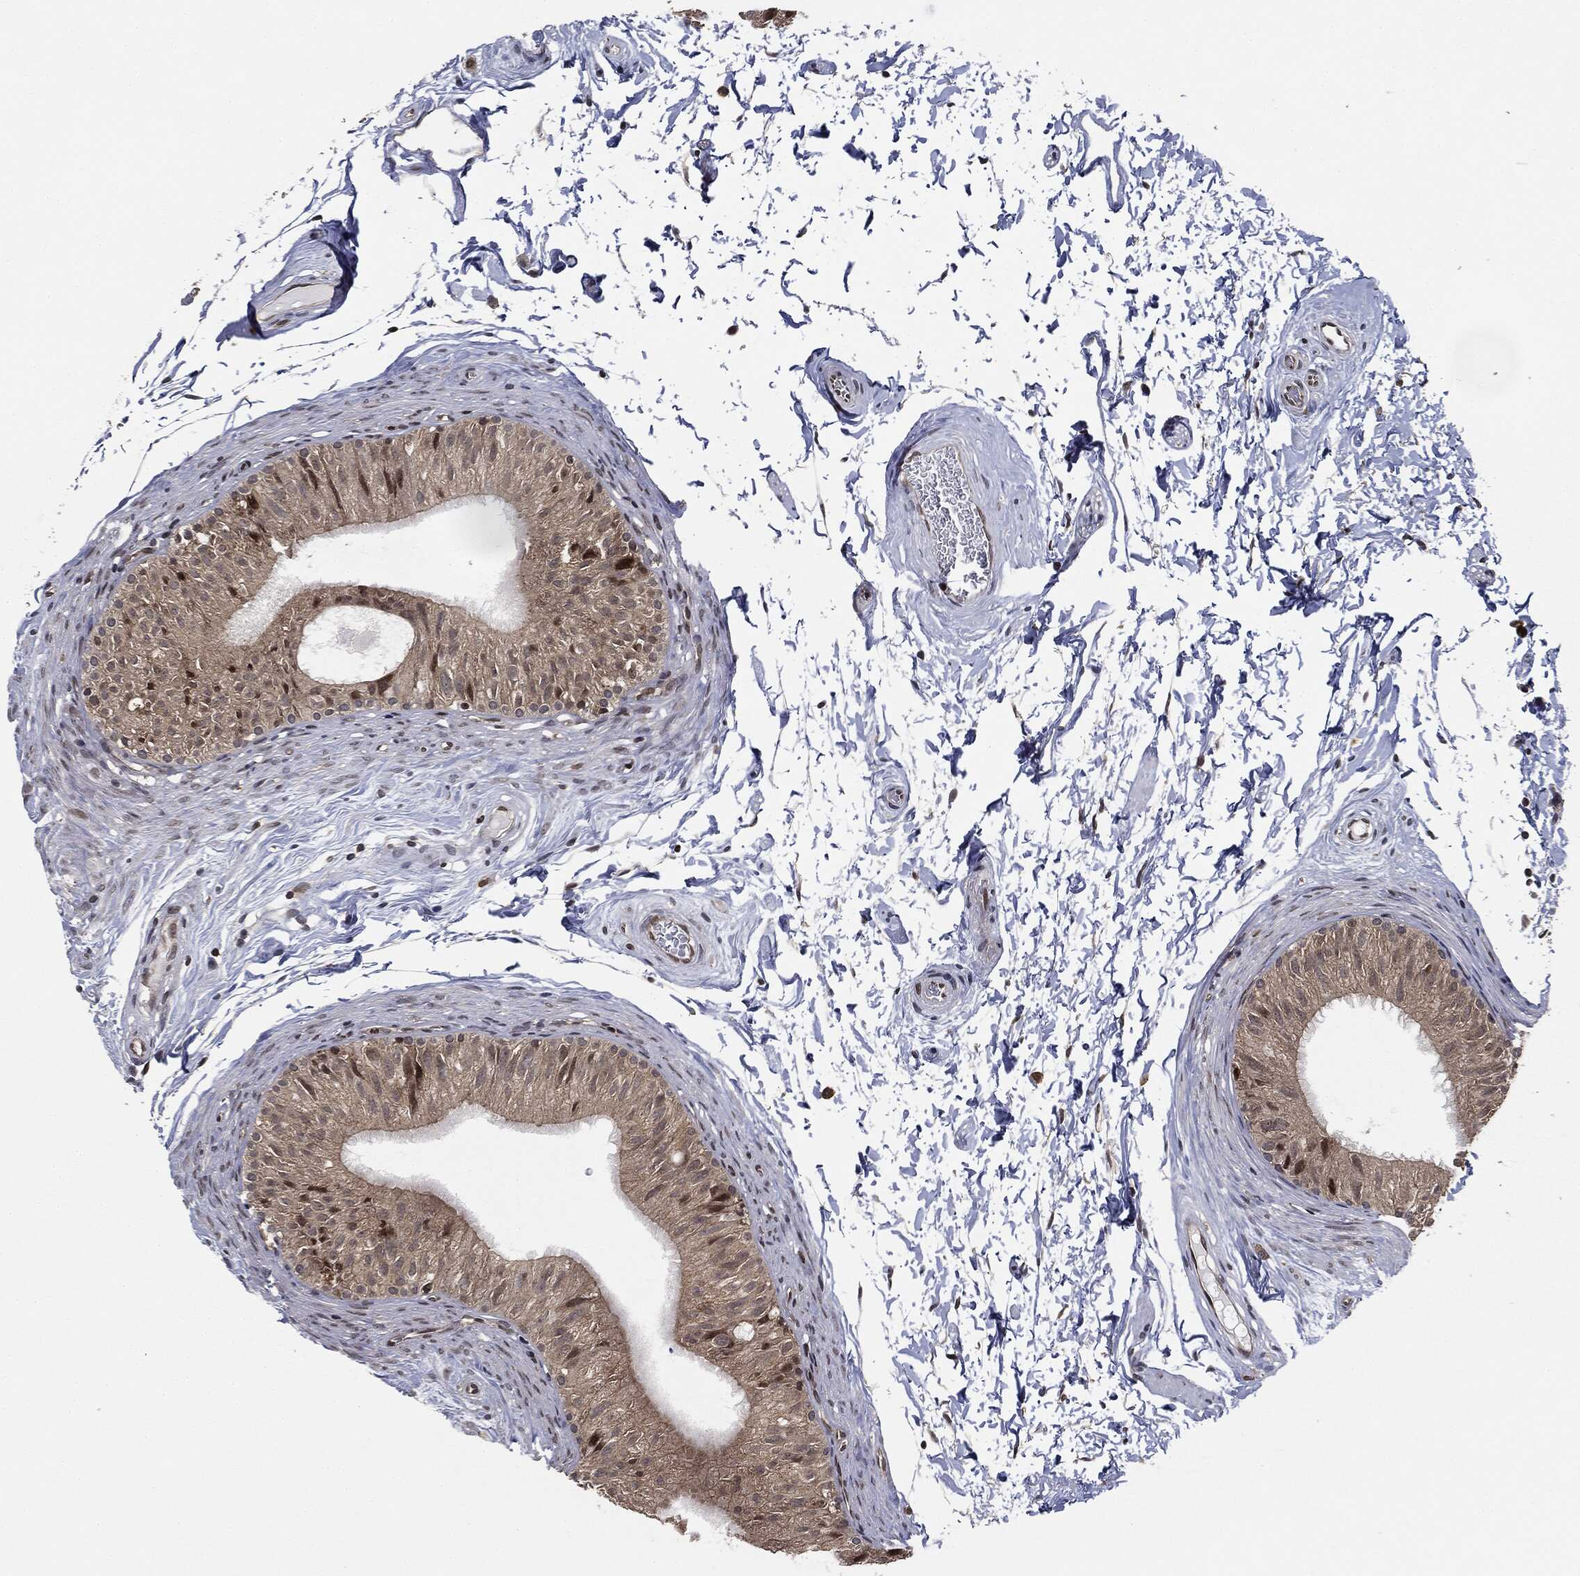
{"staining": {"intensity": "strong", "quantity": "<25%", "location": "nuclear"}, "tissue": "epididymis", "cell_type": "Glandular cells", "image_type": "normal", "snomed": [{"axis": "morphology", "description": "Normal tissue, NOS"}, {"axis": "topography", "description": "Epididymis"}], "caption": "The image exhibits staining of normal epididymis, revealing strong nuclear protein positivity (brown color) within glandular cells. The staining is performed using DAB brown chromogen to label protein expression. The nuclei are counter-stained blue using hematoxylin.", "gene": "TBC1D22A", "patient": {"sex": "male", "age": 34}}